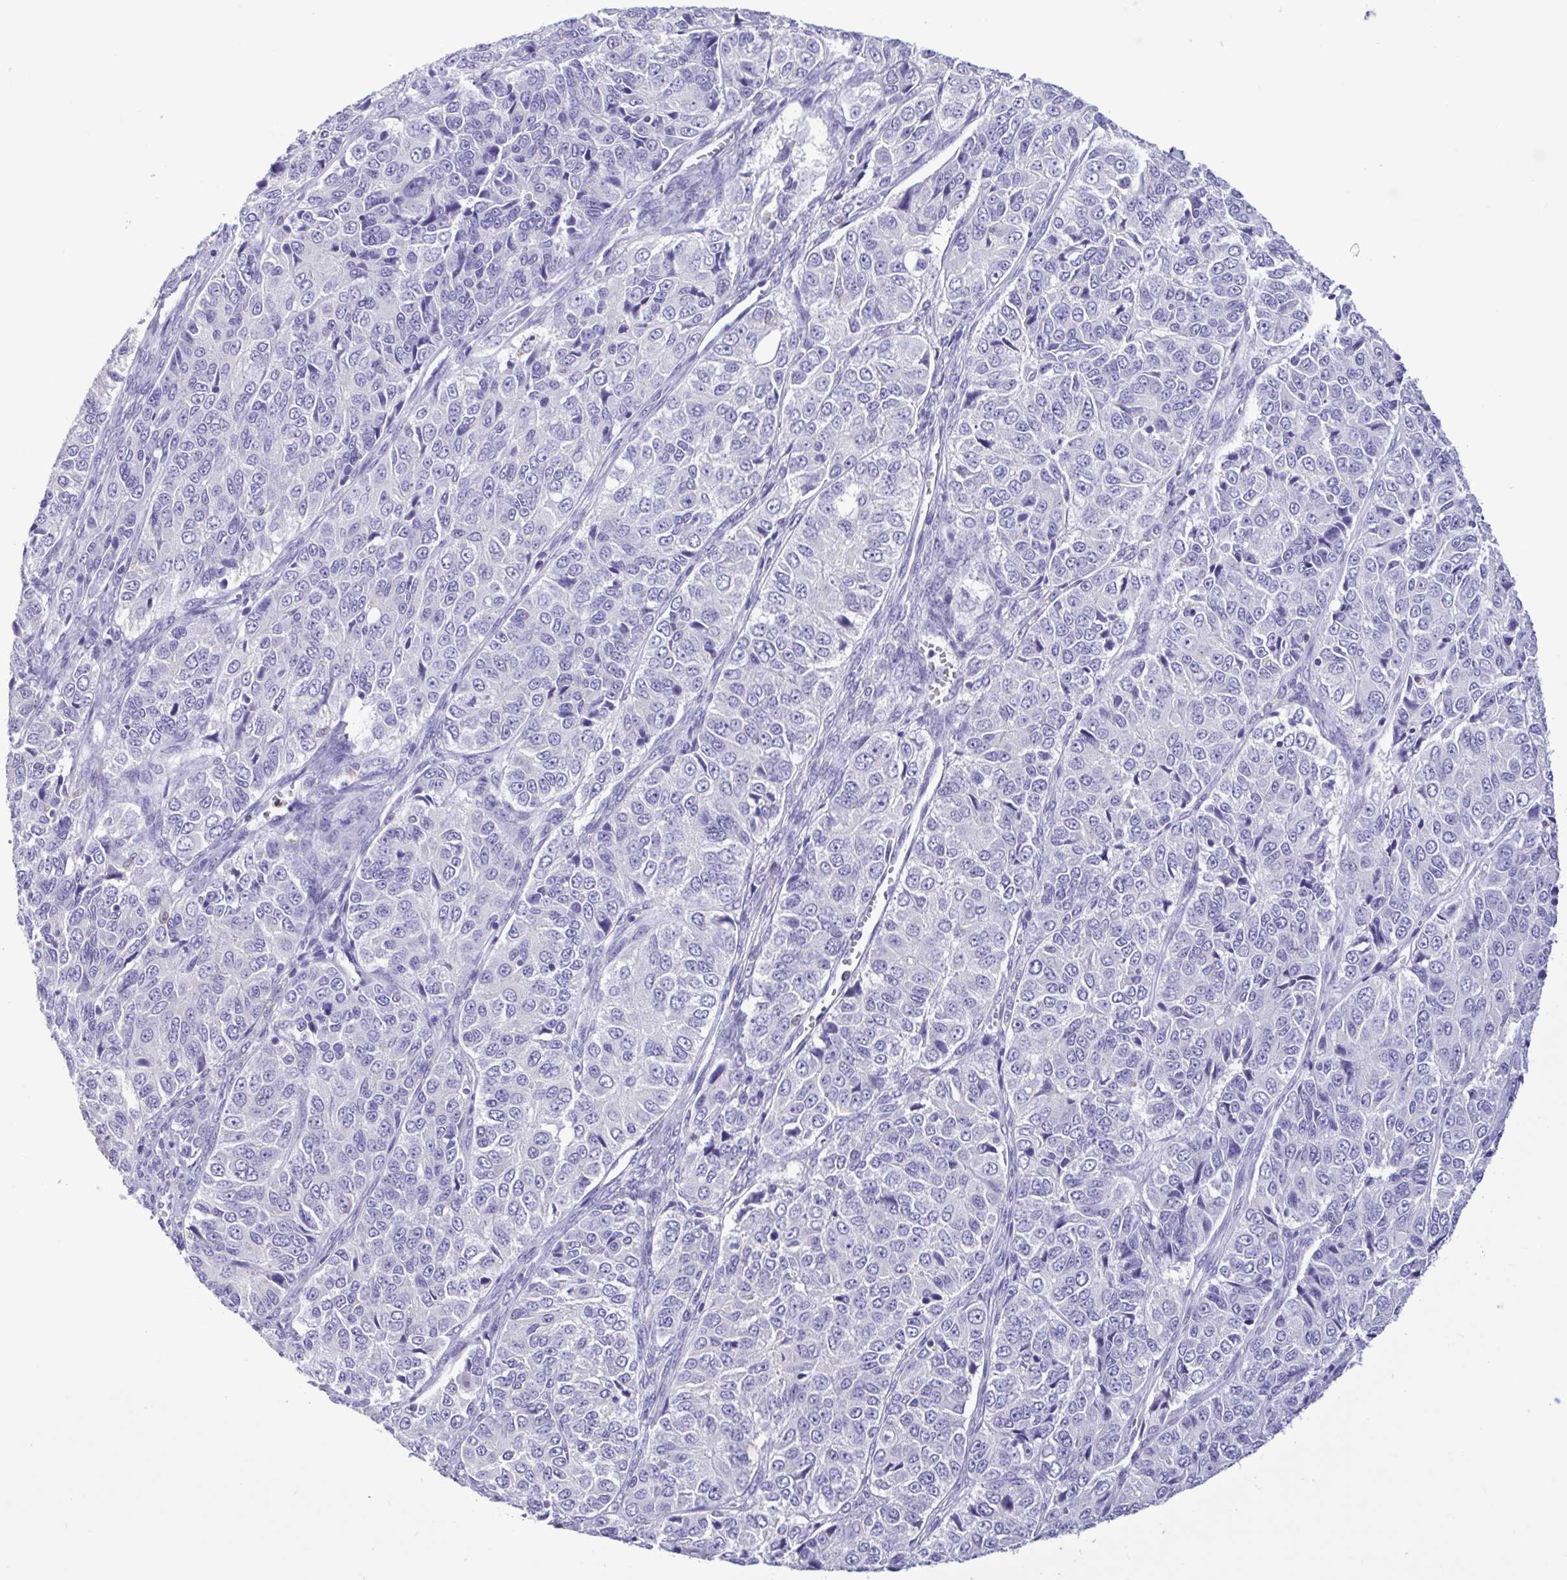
{"staining": {"intensity": "negative", "quantity": "none", "location": "none"}, "tissue": "ovarian cancer", "cell_type": "Tumor cells", "image_type": "cancer", "snomed": [{"axis": "morphology", "description": "Carcinoma, endometroid"}, {"axis": "topography", "description": "Ovary"}], "caption": "An image of ovarian cancer stained for a protein shows no brown staining in tumor cells. (DAB (3,3'-diaminobenzidine) immunohistochemistry (IHC) with hematoxylin counter stain).", "gene": "CBY2", "patient": {"sex": "female", "age": 51}}